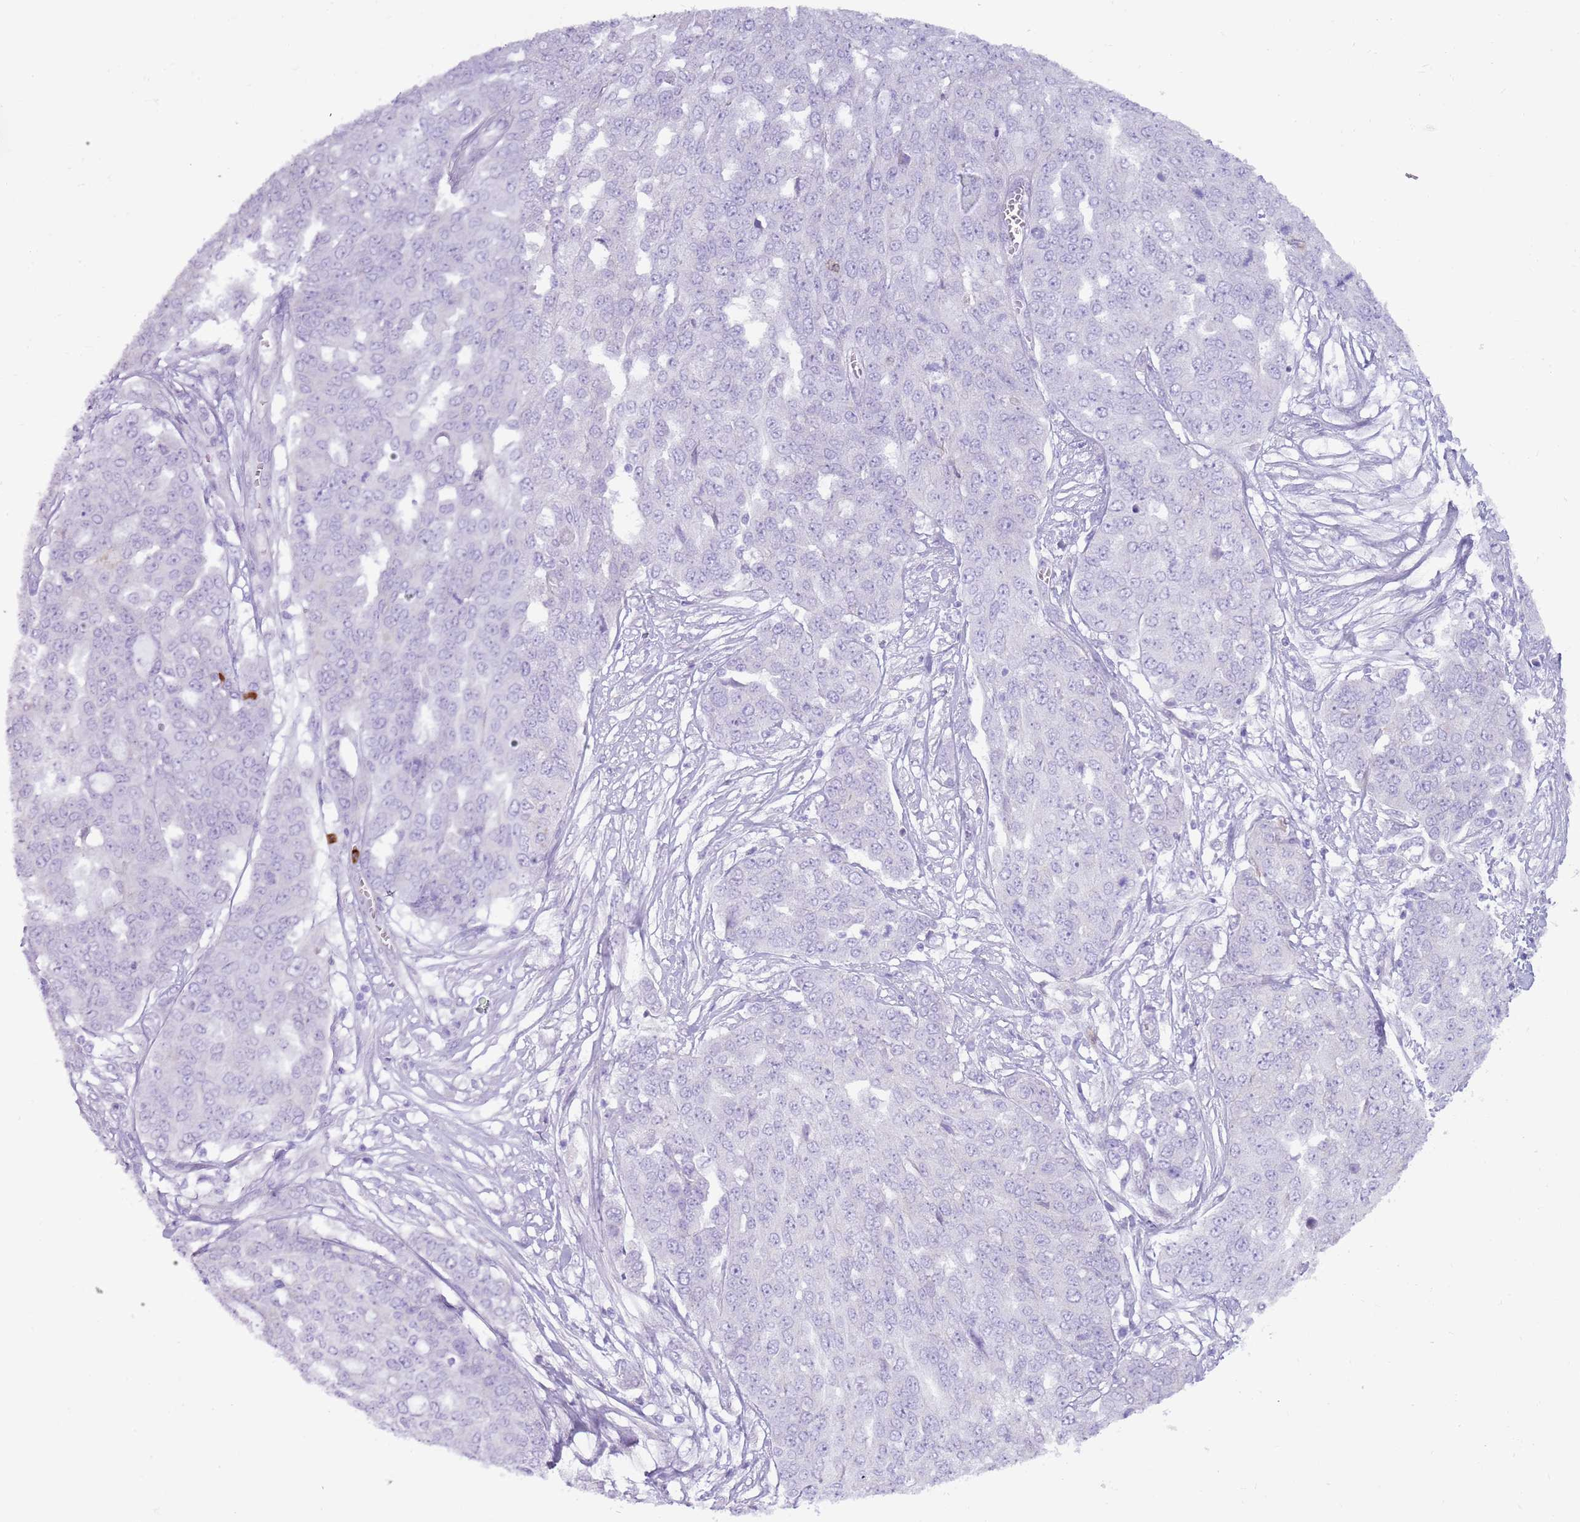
{"staining": {"intensity": "negative", "quantity": "none", "location": "none"}, "tissue": "ovarian cancer", "cell_type": "Tumor cells", "image_type": "cancer", "snomed": [{"axis": "morphology", "description": "Cystadenocarcinoma, serous, NOS"}, {"axis": "topography", "description": "Soft tissue"}, {"axis": "topography", "description": "Ovary"}], "caption": "Image shows no significant protein staining in tumor cells of ovarian serous cystadenocarcinoma.", "gene": "CD177", "patient": {"sex": "female", "age": 57}}